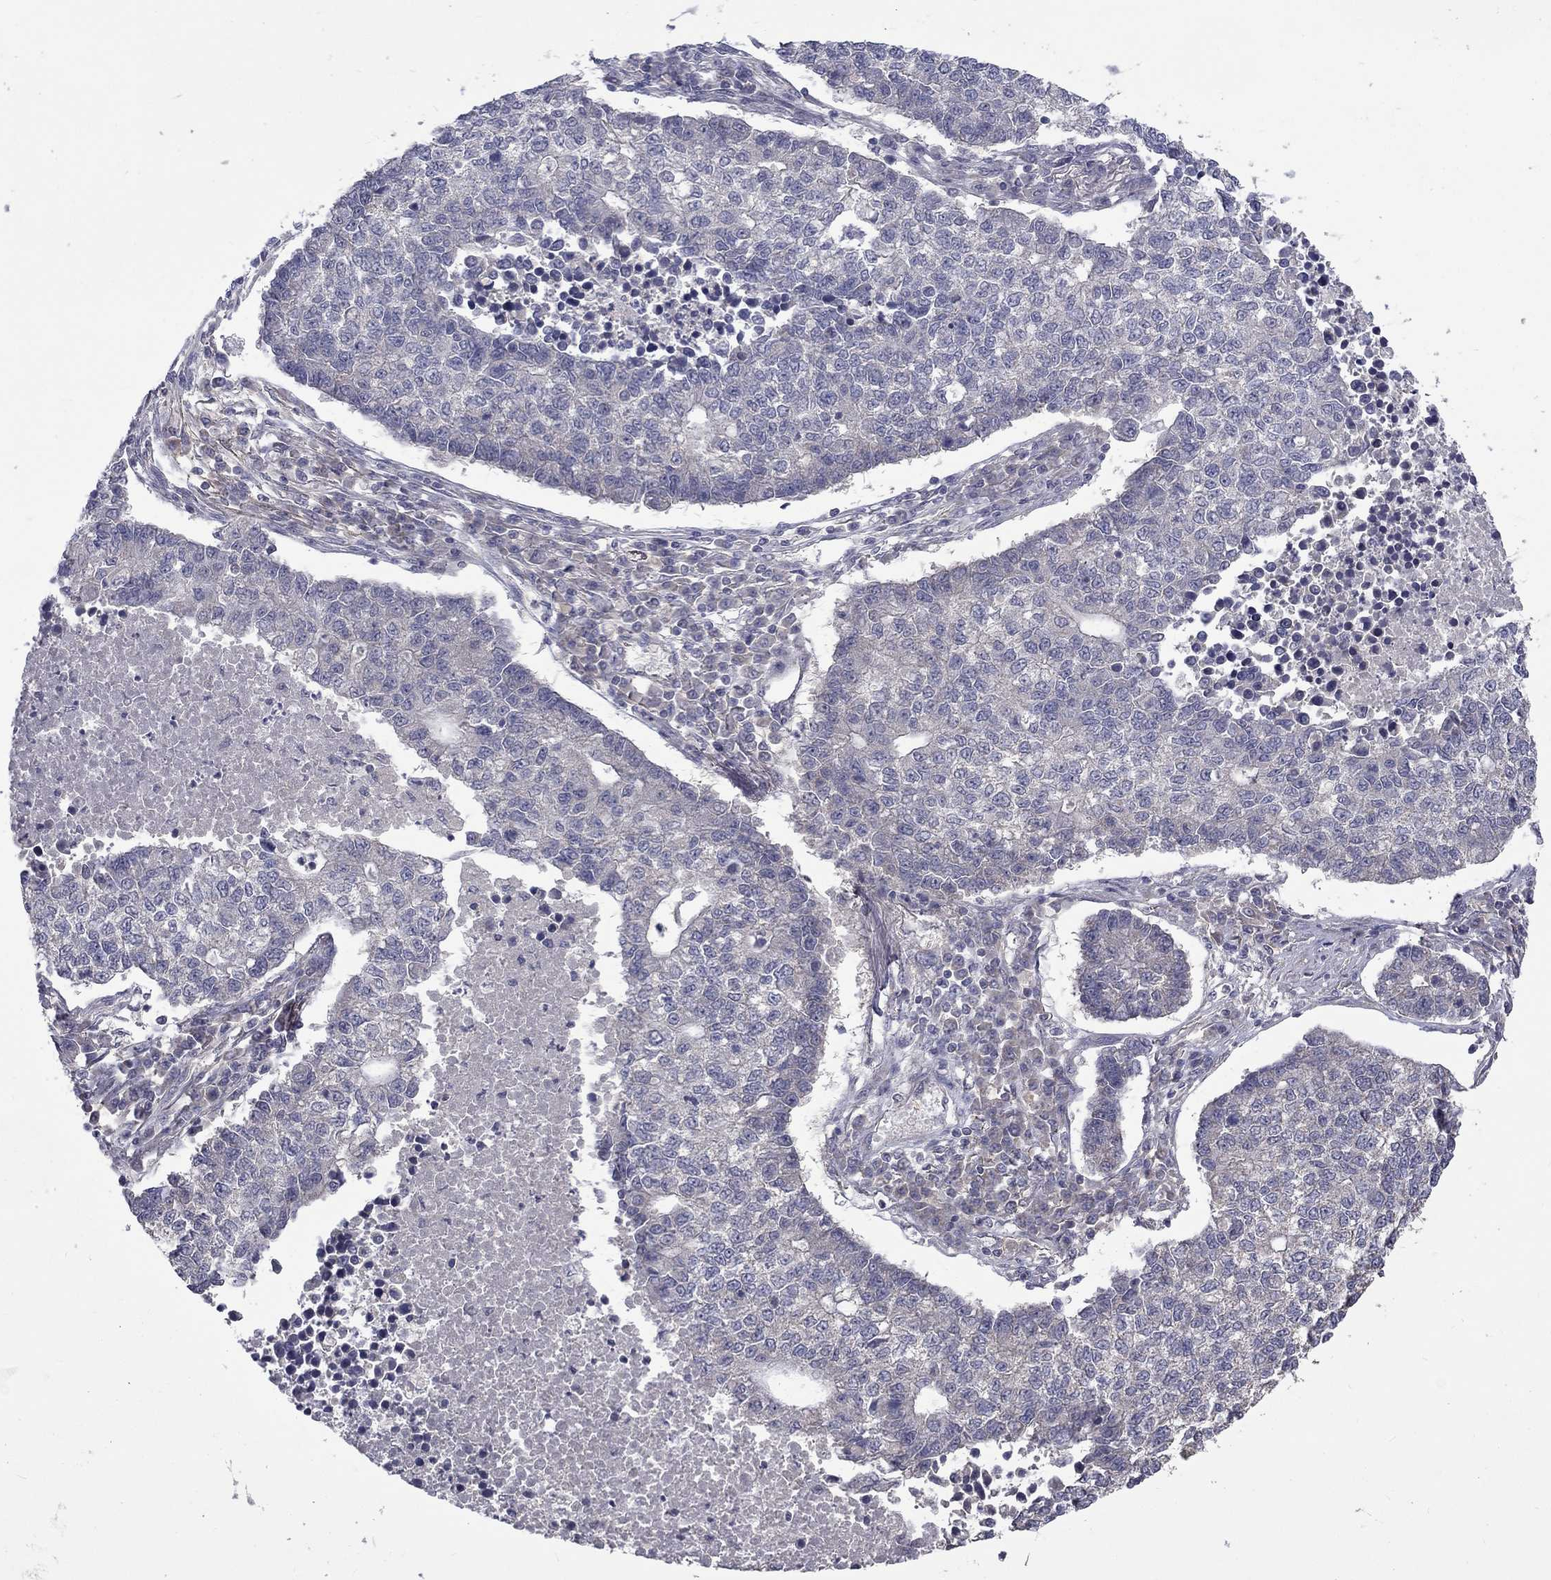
{"staining": {"intensity": "negative", "quantity": "none", "location": "none"}, "tissue": "lung cancer", "cell_type": "Tumor cells", "image_type": "cancer", "snomed": [{"axis": "morphology", "description": "Adenocarcinoma, NOS"}, {"axis": "topography", "description": "Lung"}], "caption": "IHC image of neoplastic tissue: human adenocarcinoma (lung) stained with DAB exhibits no significant protein positivity in tumor cells.", "gene": "SLC39A14", "patient": {"sex": "male", "age": 57}}